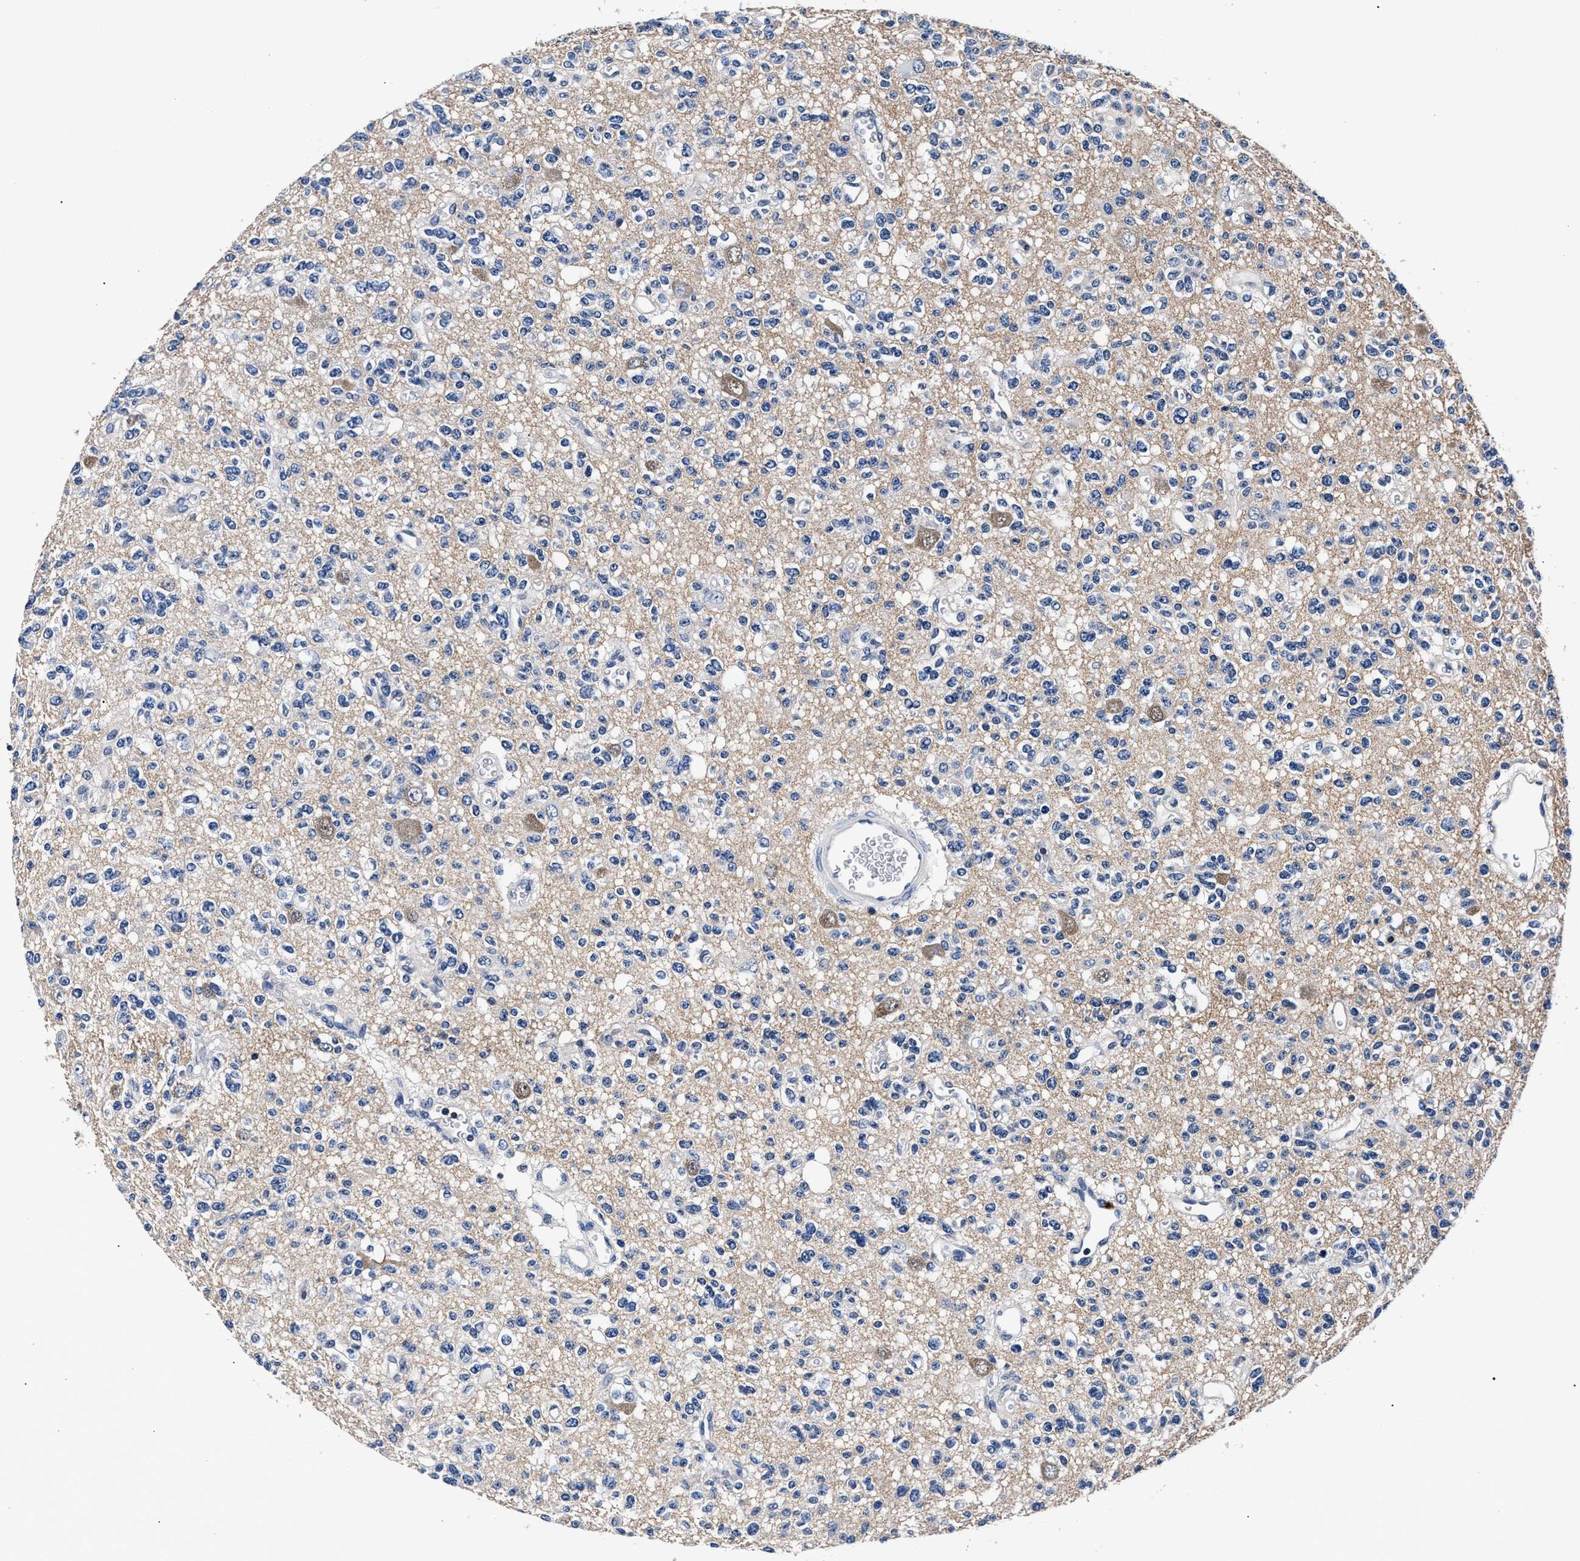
{"staining": {"intensity": "negative", "quantity": "none", "location": "none"}, "tissue": "glioma", "cell_type": "Tumor cells", "image_type": "cancer", "snomed": [{"axis": "morphology", "description": "Glioma, malignant, Low grade"}, {"axis": "topography", "description": "Brain"}], "caption": "Tumor cells are negative for brown protein staining in glioma.", "gene": "PHF24", "patient": {"sex": "male", "age": 38}}